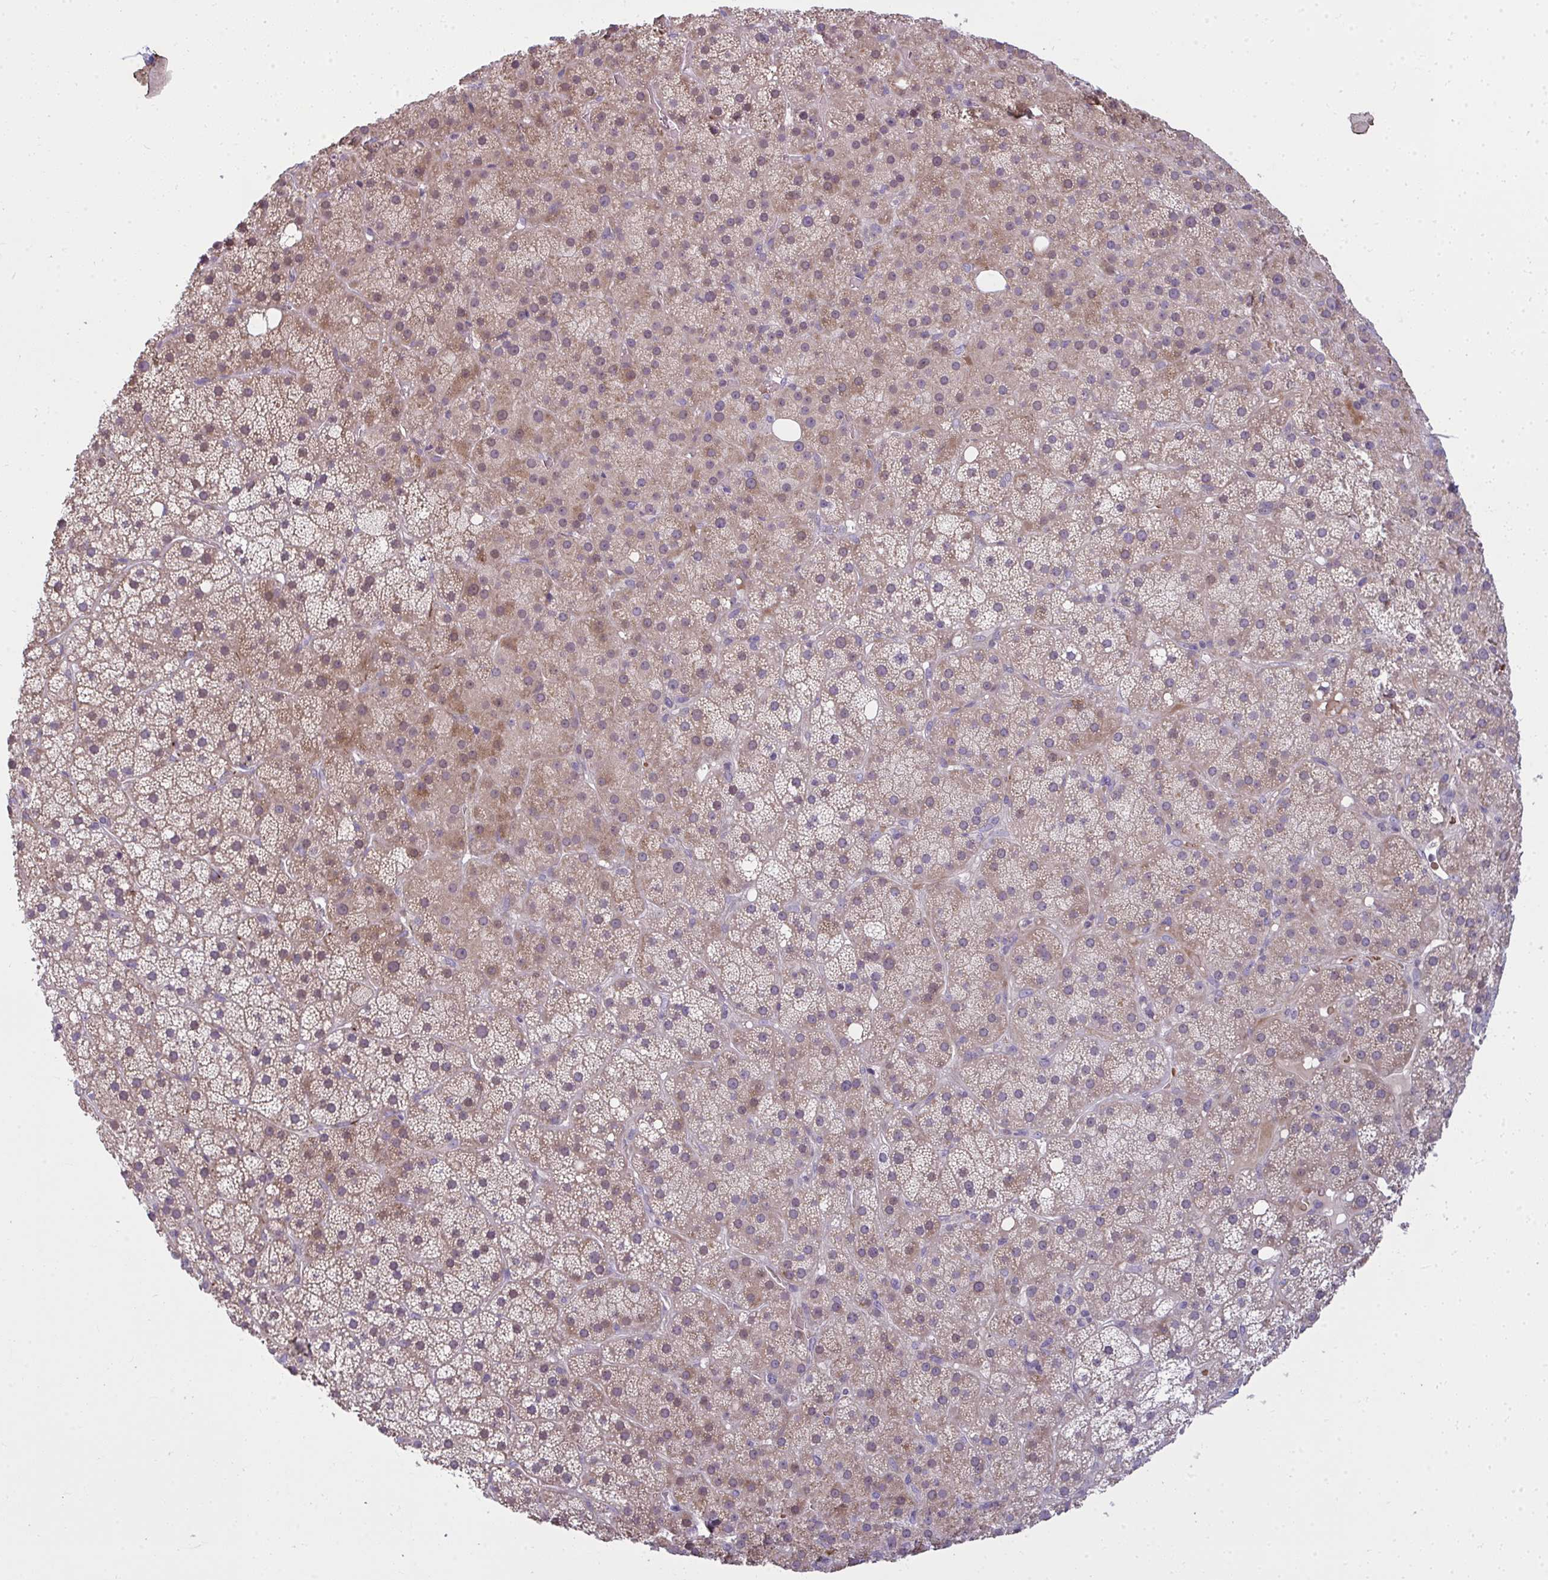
{"staining": {"intensity": "moderate", "quantity": "25%-75%", "location": "cytoplasmic/membranous"}, "tissue": "adrenal gland", "cell_type": "Glandular cells", "image_type": "normal", "snomed": [{"axis": "morphology", "description": "Normal tissue, NOS"}, {"axis": "topography", "description": "Adrenal gland"}], "caption": "Glandular cells reveal medium levels of moderate cytoplasmic/membranous expression in approximately 25%-75% of cells in normal human adrenal gland. (Brightfield microscopy of DAB IHC at high magnification).", "gene": "SLC14A1", "patient": {"sex": "male", "age": 53}}